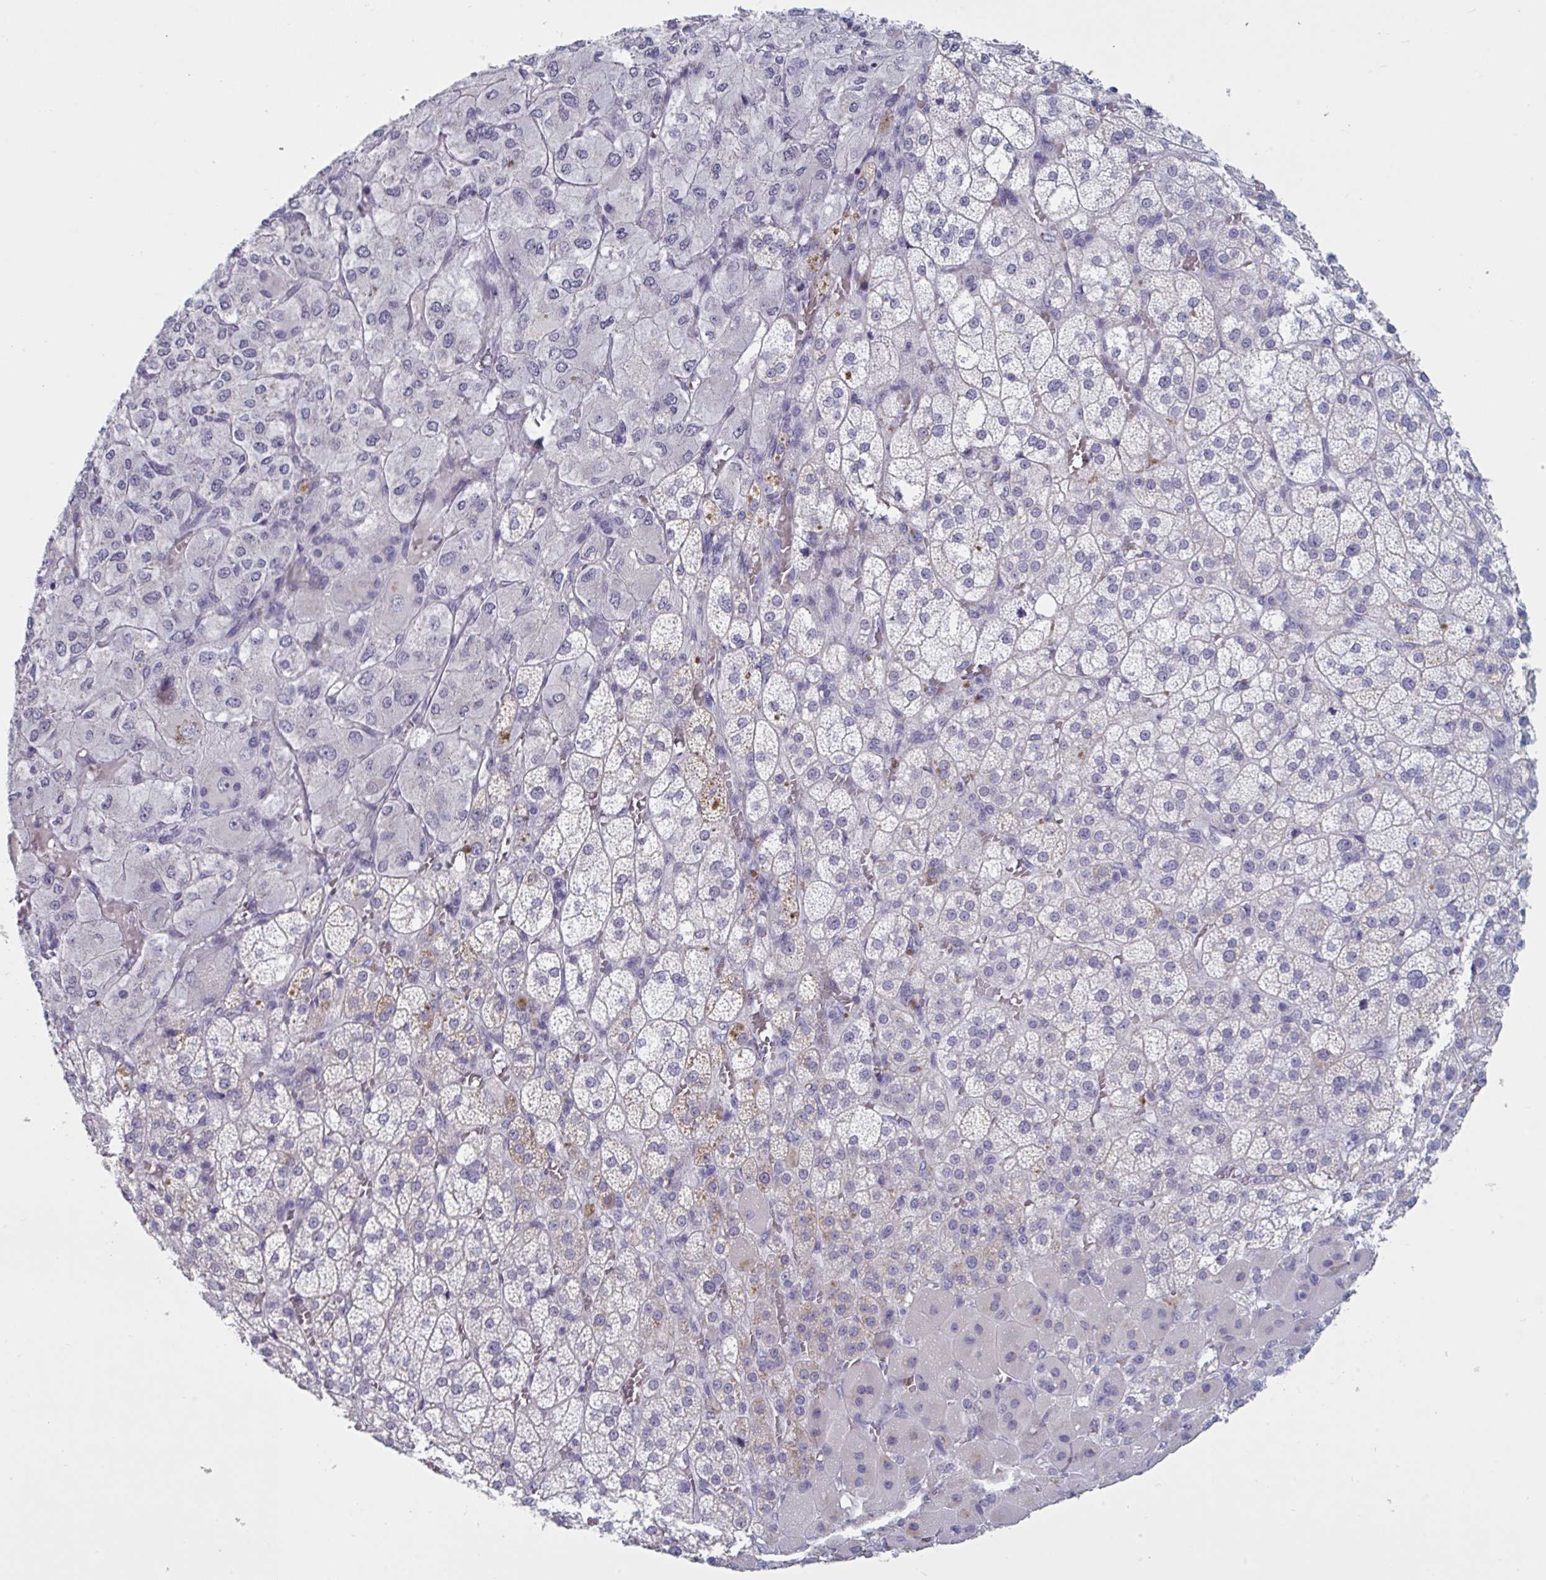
{"staining": {"intensity": "weak", "quantity": "<25%", "location": "cytoplasmic/membranous"}, "tissue": "adrenal gland", "cell_type": "Glandular cells", "image_type": "normal", "snomed": [{"axis": "morphology", "description": "Normal tissue, NOS"}, {"axis": "topography", "description": "Adrenal gland"}], "caption": "This is an IHC histopathology image of normal adrenal gland. There is no staining in glandular cells.", "gene": "NDUFC2", "patient": {"sex": "female", "age": 60}}